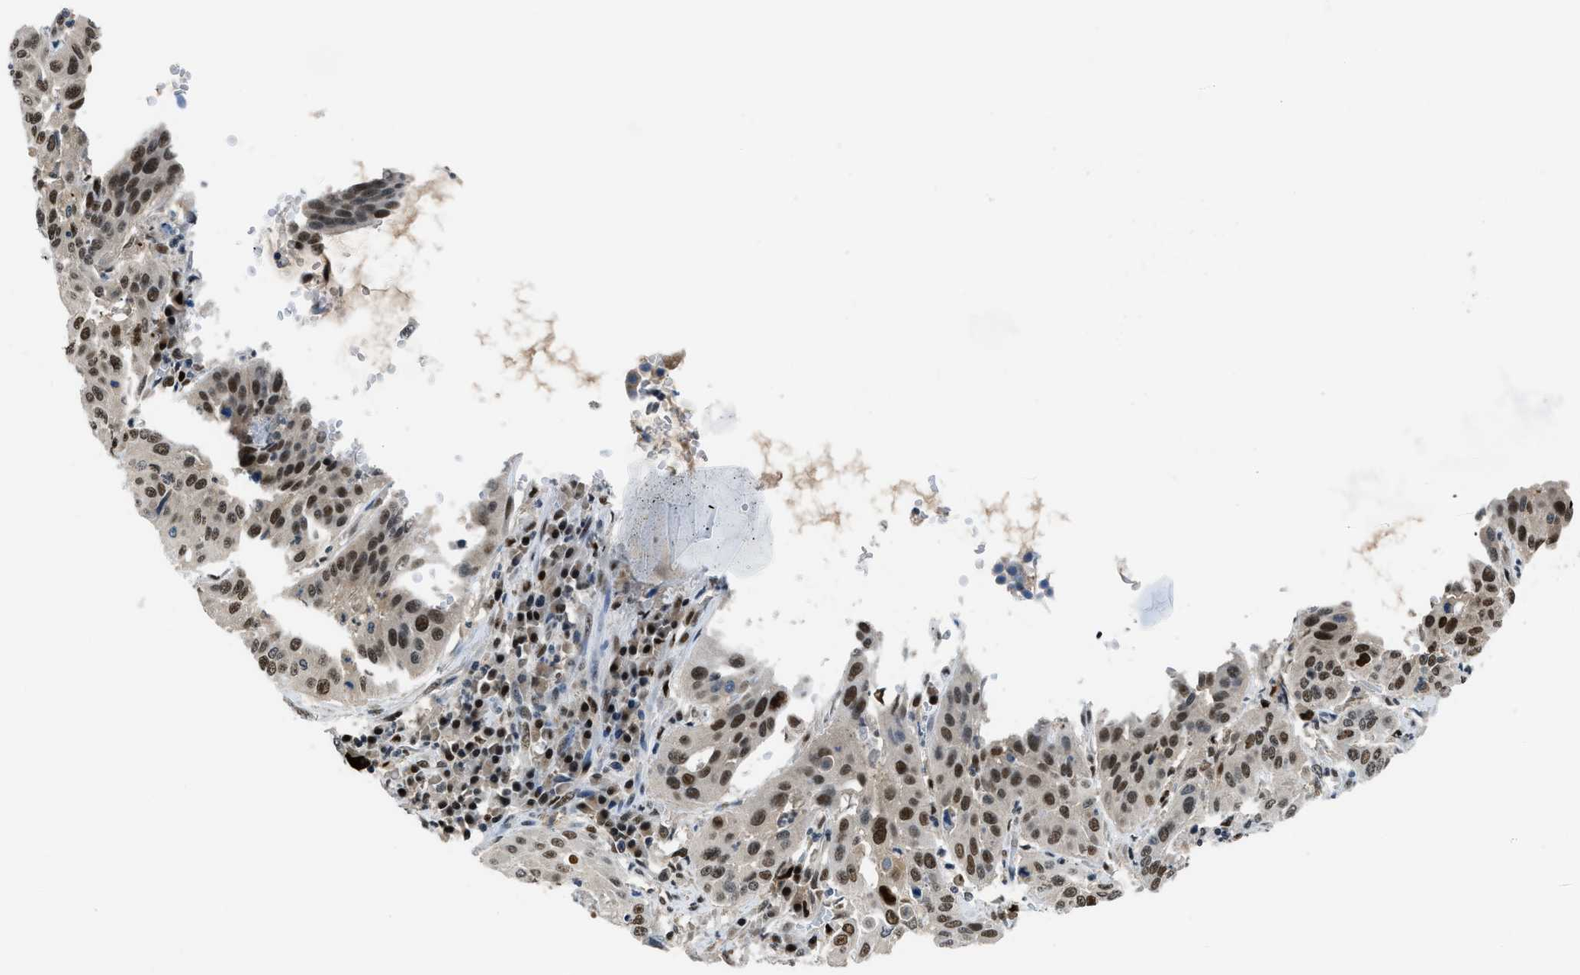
{"staining": {"intensity": "moderate", "quantity": ">75%", "location": "nuclear"}, "tissue": "cervical cancer", "cell_type": "Tumor cells", "image_type": "cancer", "snomed": [{"axis": "morphology", "description": "Normal tissue, NOS"}, {"axis": "morphology", "description": "Squamous cell carcinoma, NOS"}, {"axis": "topography", "description": "Cervix"}], "caption": "A photomicrograph showing moderate nuclear staining in approximately >75% of tumor cells in cervical cancer, as visualized by brown immunohistochemical staining.", "gene": "ALX1", "patient": {"sex": "female", "age": 39}}